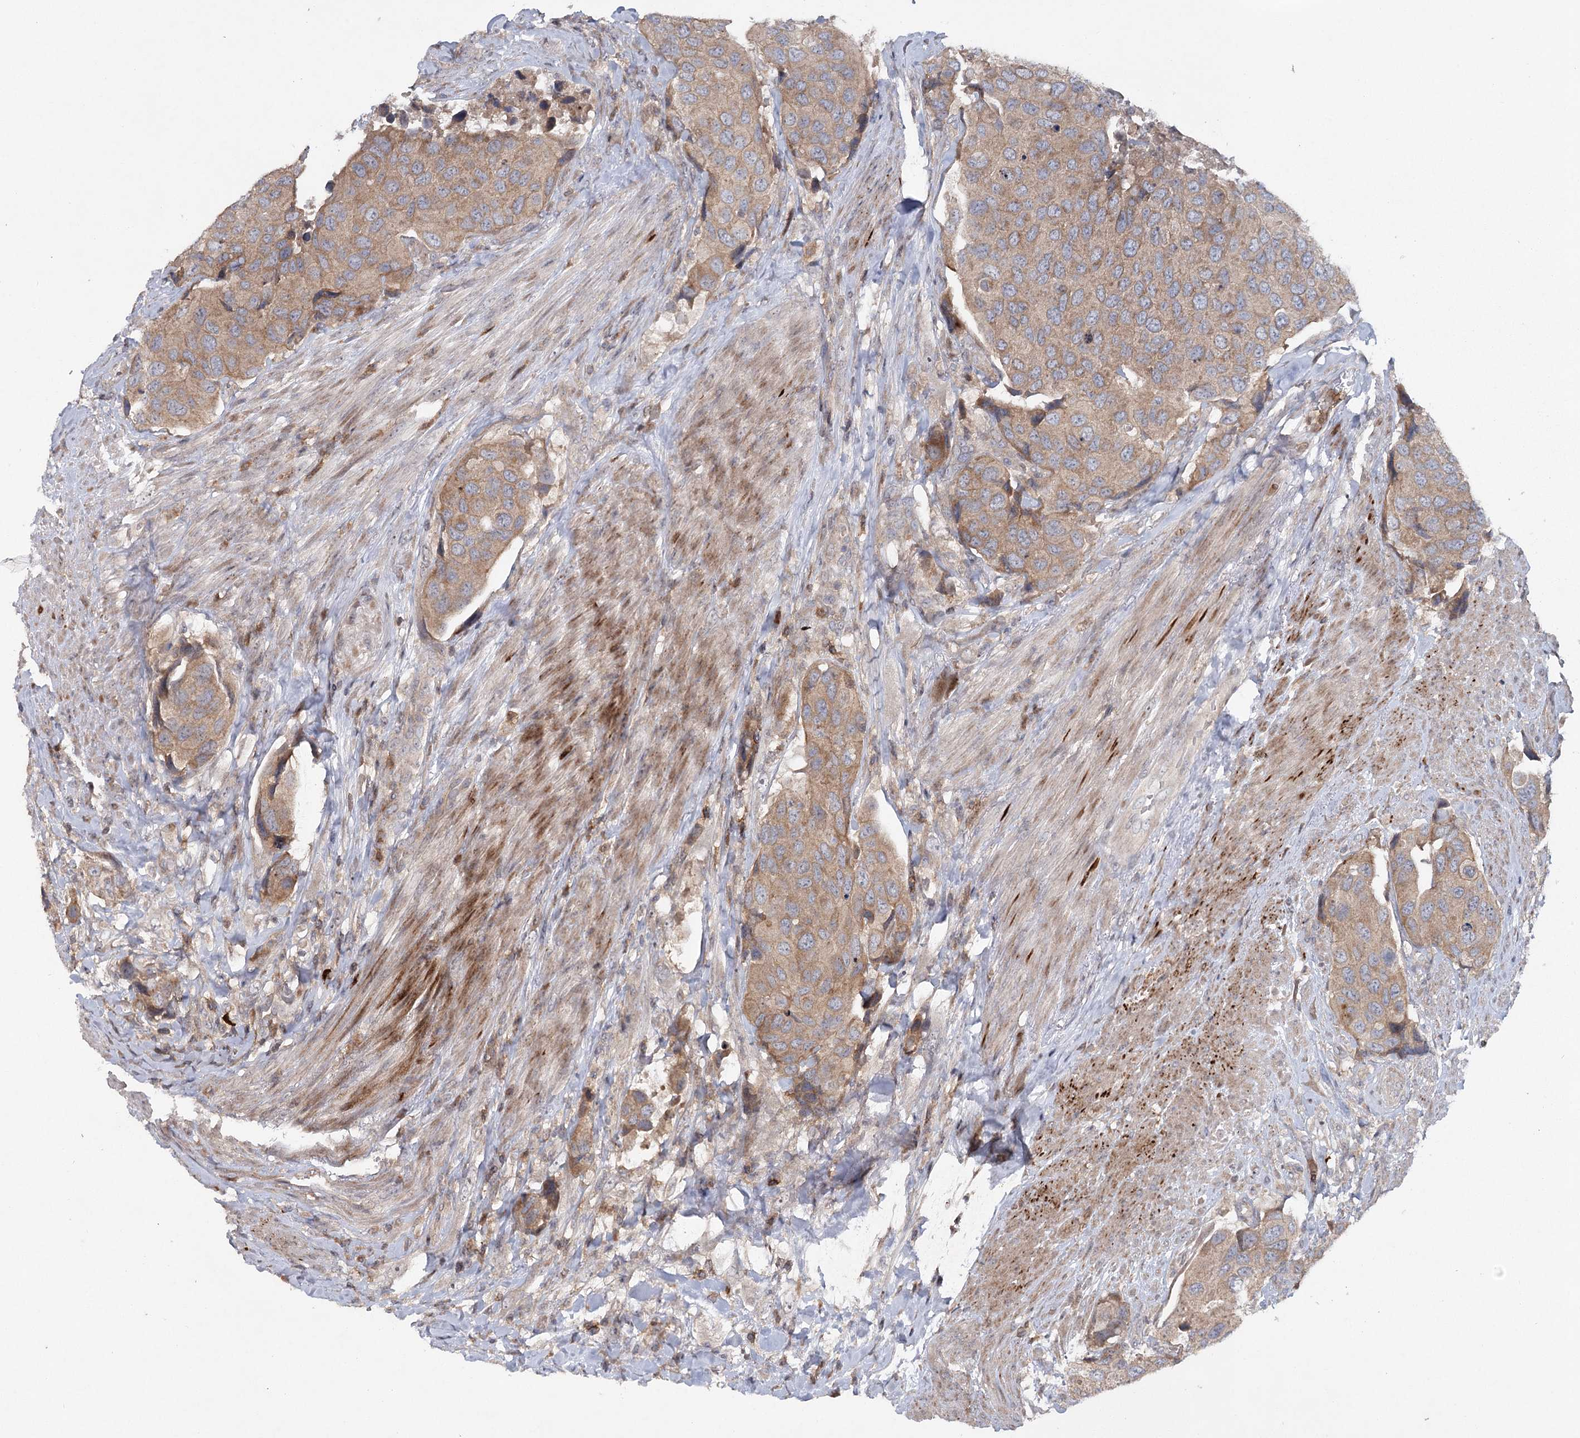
{"staining": {"intensity": "moderate", "quantity": ">75%", "location": "cytoplasmic/membranous"}, "tissue": "urothelial cancer", "cell_type": "Tumor cells", "image_type": "cancer", "snomed": [{"axis": "morphology", "description": "Urothelial carcinoma, High grade"}, {"axis": "topography", "description": "Urinary bladder"}], "caption": "An image of urothelial cancer stained for a protein displays moderate cytoplasmic/membranous brown staining in tumor cells.", "gene": "MAP3K13", "patient": {"sex": "male", "age": 74}}